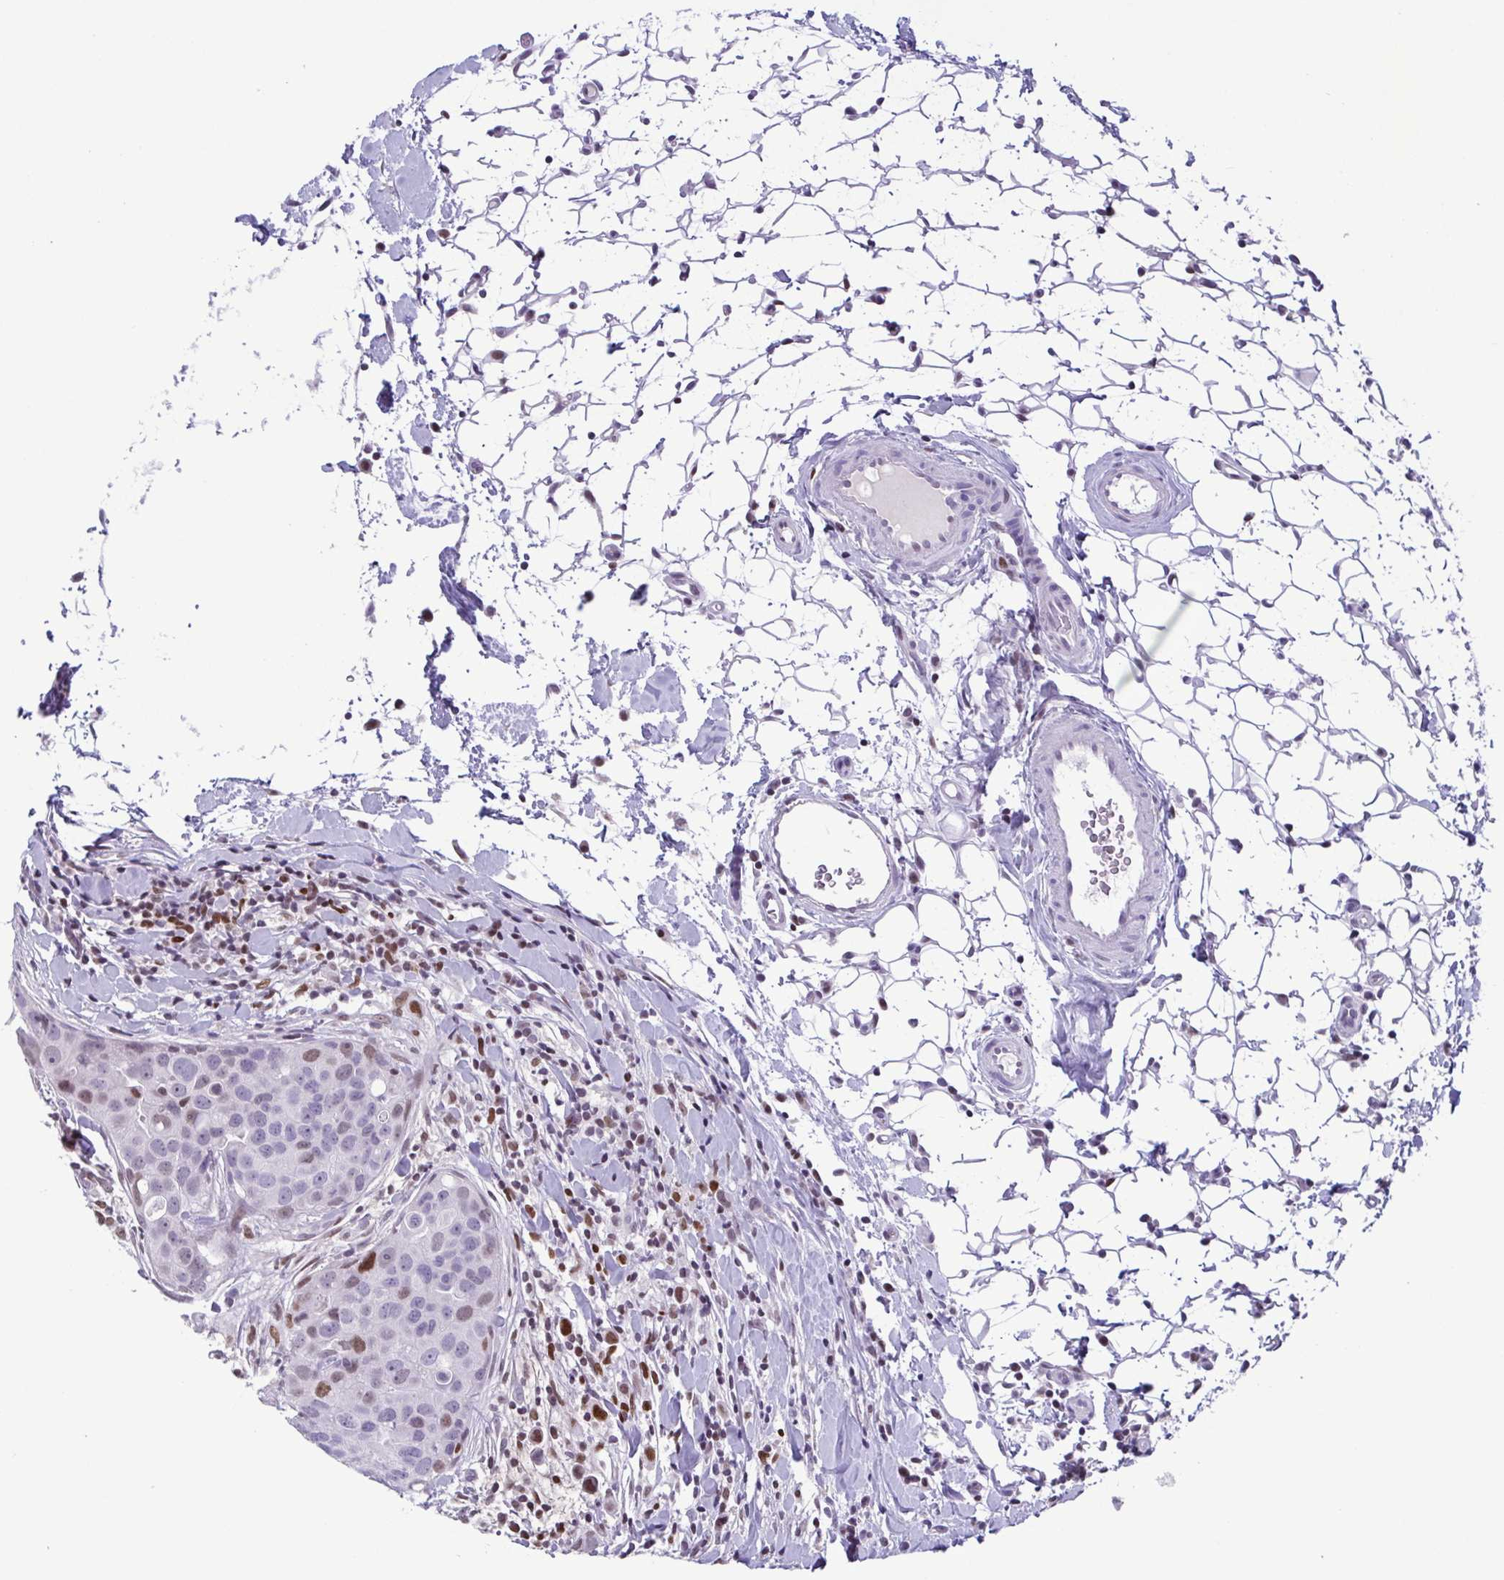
{"staining": {"intensity": "moderate", "quantity": "<25%", "location": "nuclear"}, "tissue": "breast cancer", "cell_type": "Tumor cells", "image_type": "cancer", "snomed": [{"axis": "morphology", "description": "Duct carcinoma"}, {"axis": "topography", "description": "Breast"}], "caption": "Human breast cancer stained with a brown dye shows moderate nuclear positive staining in approximately <25% of tumor cells.", "gene": "IRF1", "patient": {"sex": "female", "age": 24}}